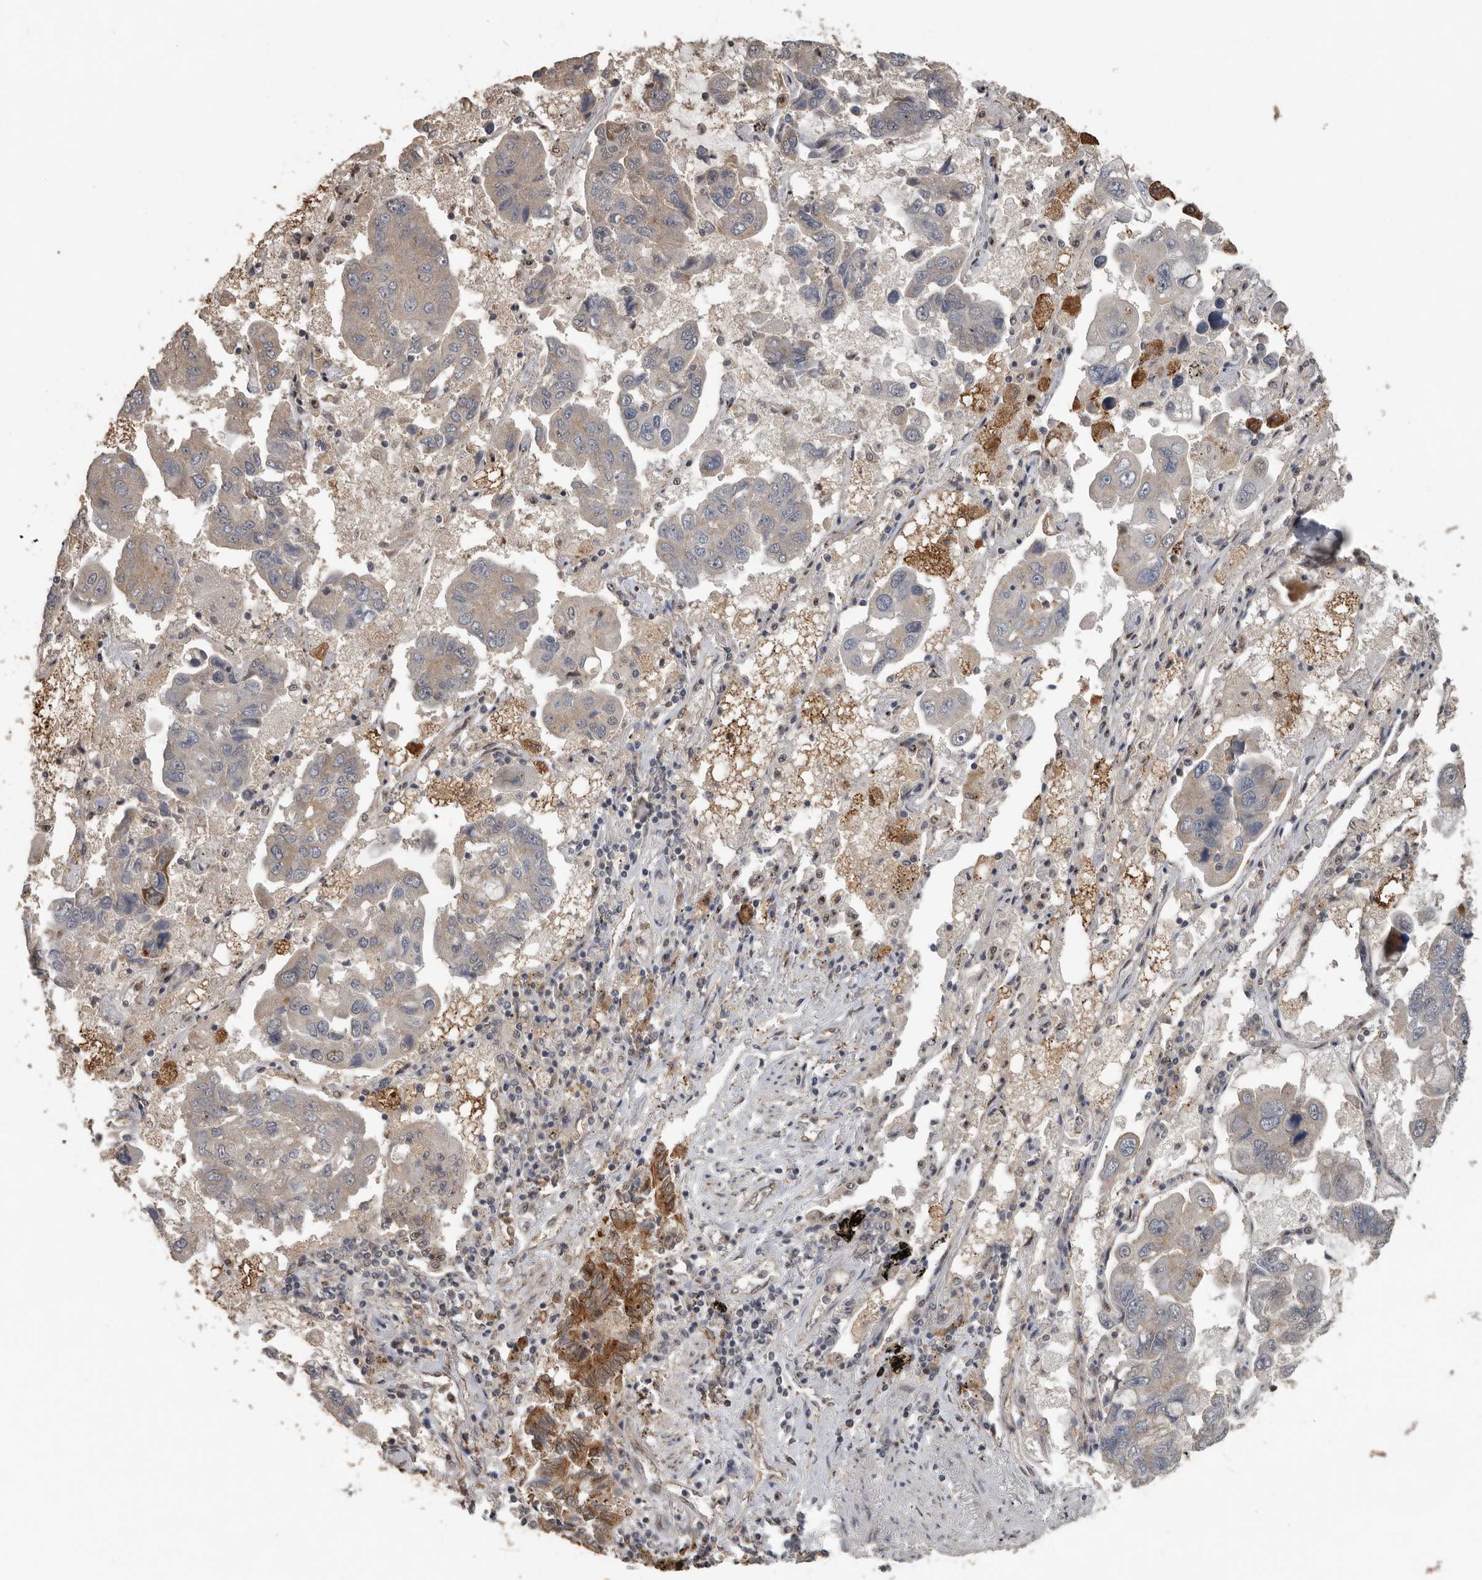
{"staining": {"intensity": "weak", "quantity": "<25%", "location": "cytoplasmic/membranous"}, "tissue": "lung cancer", "cell_type": "Tumor cells", "image_type": "cancer", "snomed": [{"axis": "morphology", "description": "Adenocarcinoma, NOS"}, {"axis": "topography", "description": "Lung"}], "caption": "Photomicrograph shows no protein positivity in tumor cells of lung adenocarcinoma tissue.", "gene": "CEP350", "patient": {"sex": "male", "age": 64}}